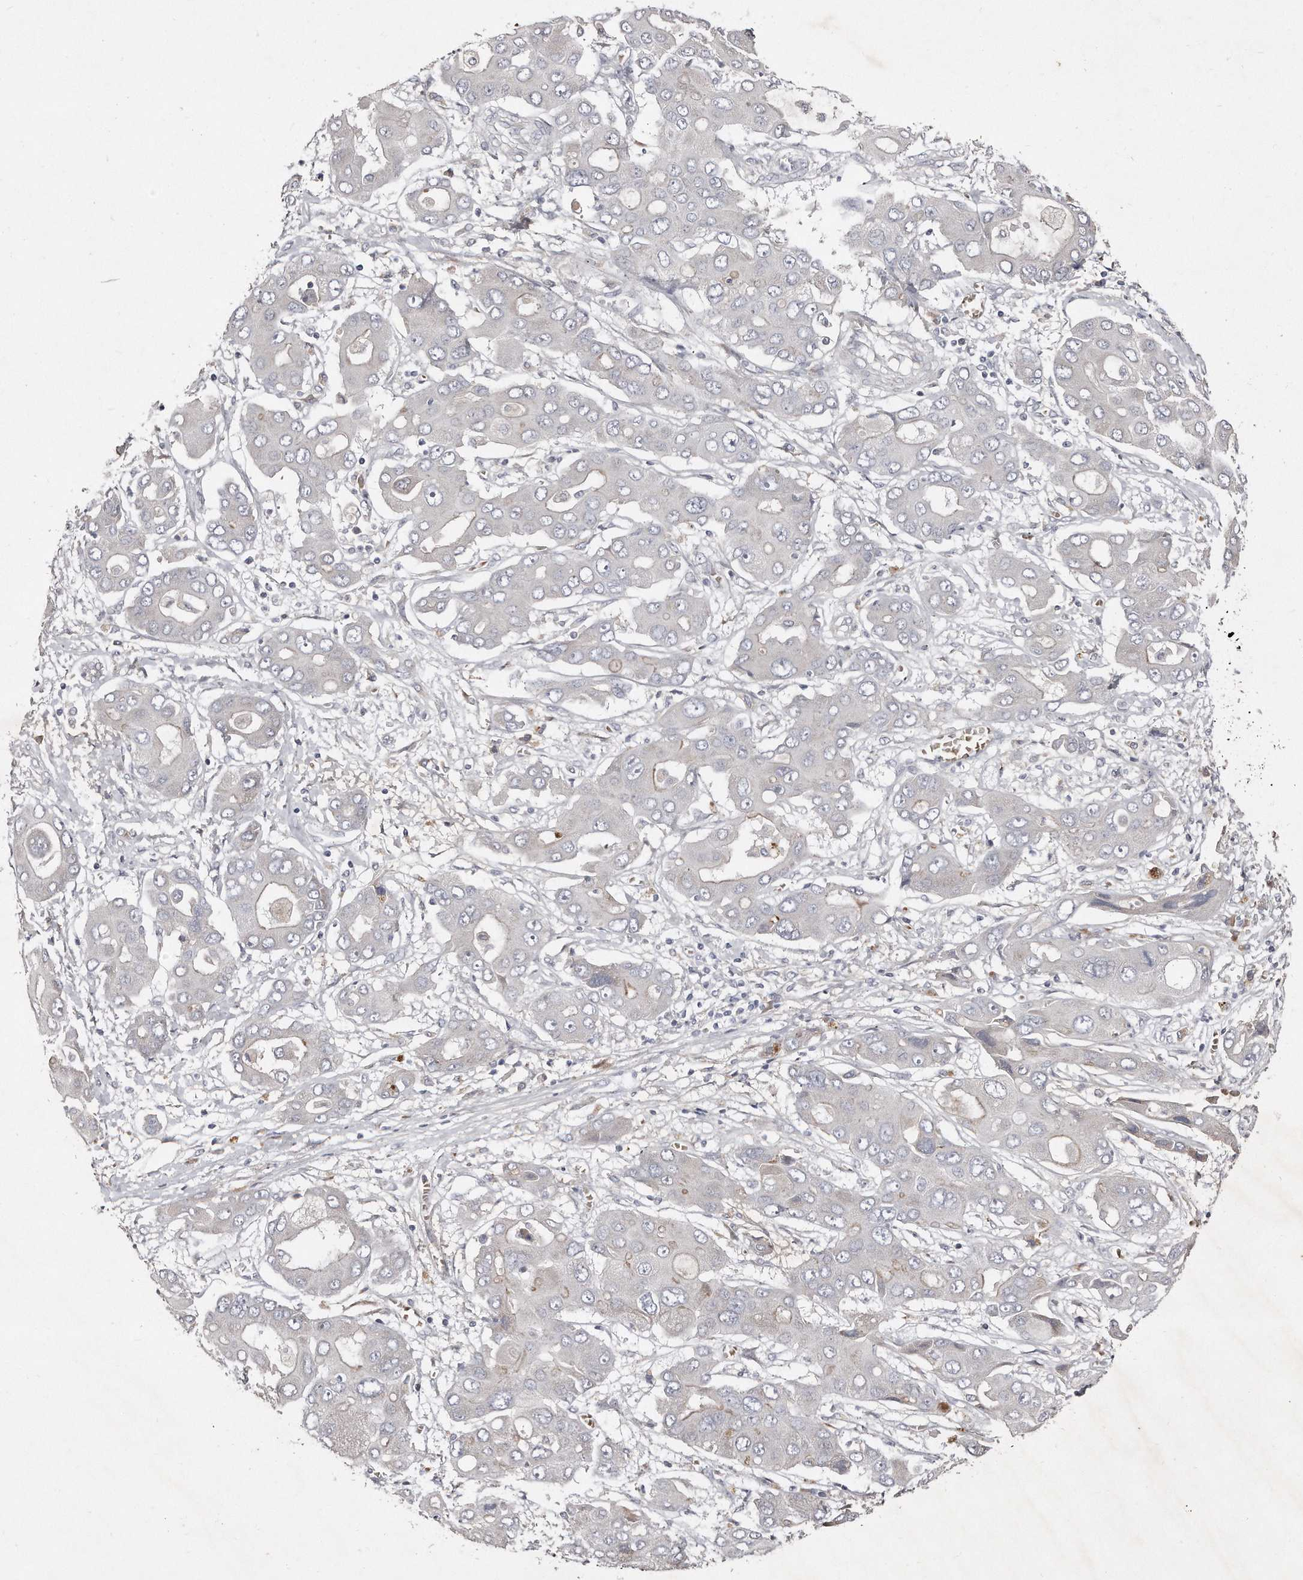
{"staining": {"intensity": "negative", "quantity": "none", "location": "none"}, "tissue": "liver cancer", "cell_type": "Tumor cells", "image_type": "cancer", "snomed": [{"axis": "morphology", "description": "Cholangiocarcinoma"}, {"axis": "topography", "description": "Liver"}], "caption": "An IHC image of liver cancer is shown. There is no staining in tumor cells of liver cancer.", "gene": "TECR", "patient": {"sex": "male", "age": 67}}